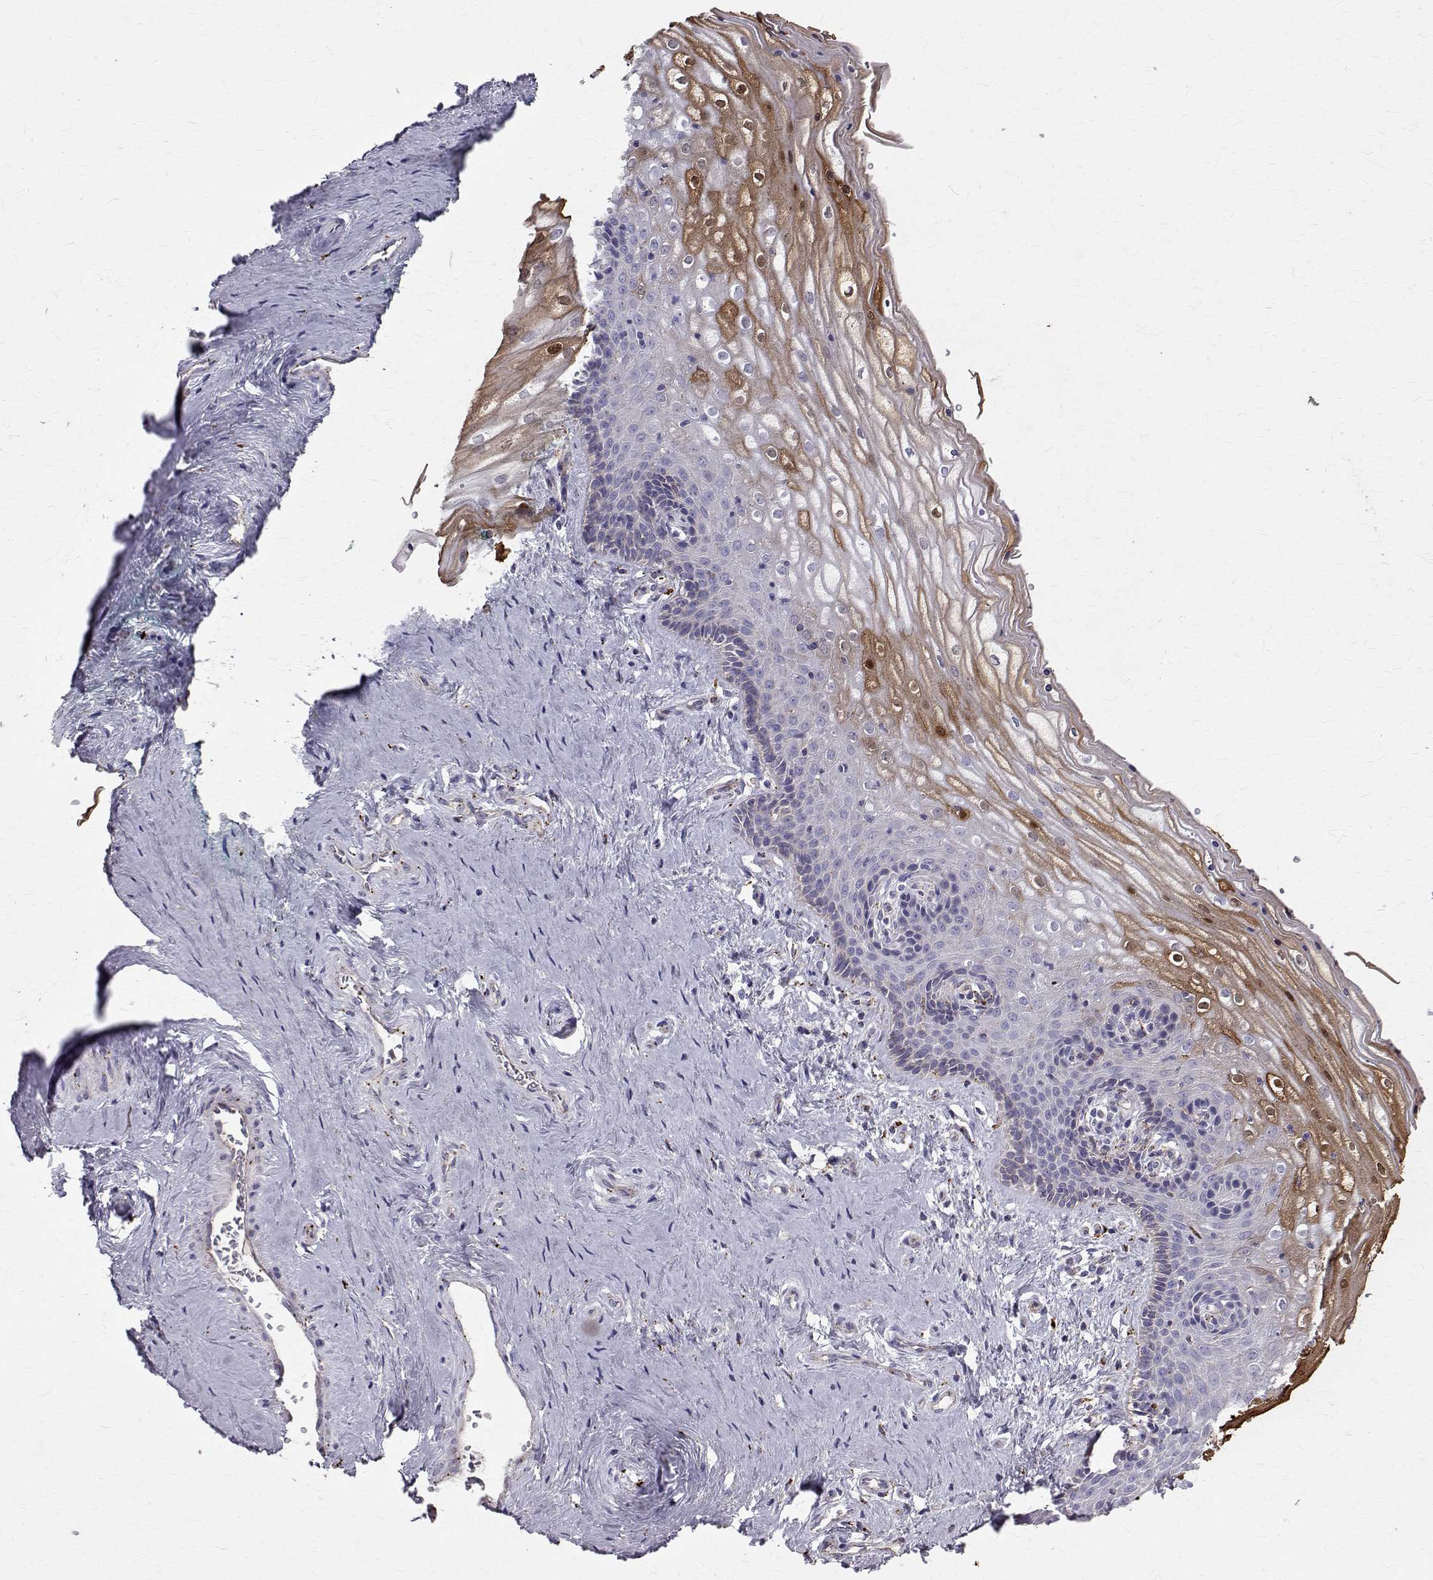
{"staining": {"intensity": "moderate", "quantity": "<25%", "location": "cytoplasmic/membranous,nuclear"}, "tissue": "vagina", "cell_type": "Squamous epithelial cells", "image_type": "normal", "snomed": [{"axis": "morphology", "description": "Normal tissue, NOS"}, {"axis": "topography", "description": "Vagina"}], "caption": "Immunohistochemistry (IHC) histopathology image of benign vagina stained for a protein (brown), which exhibits low levels of moderate cytoplasmic/membranous,nuclear expression in approximately <25% of squamous epithelial cells.", "gene": "TPP1", "patient": {"sex": "female", "age": 45}}